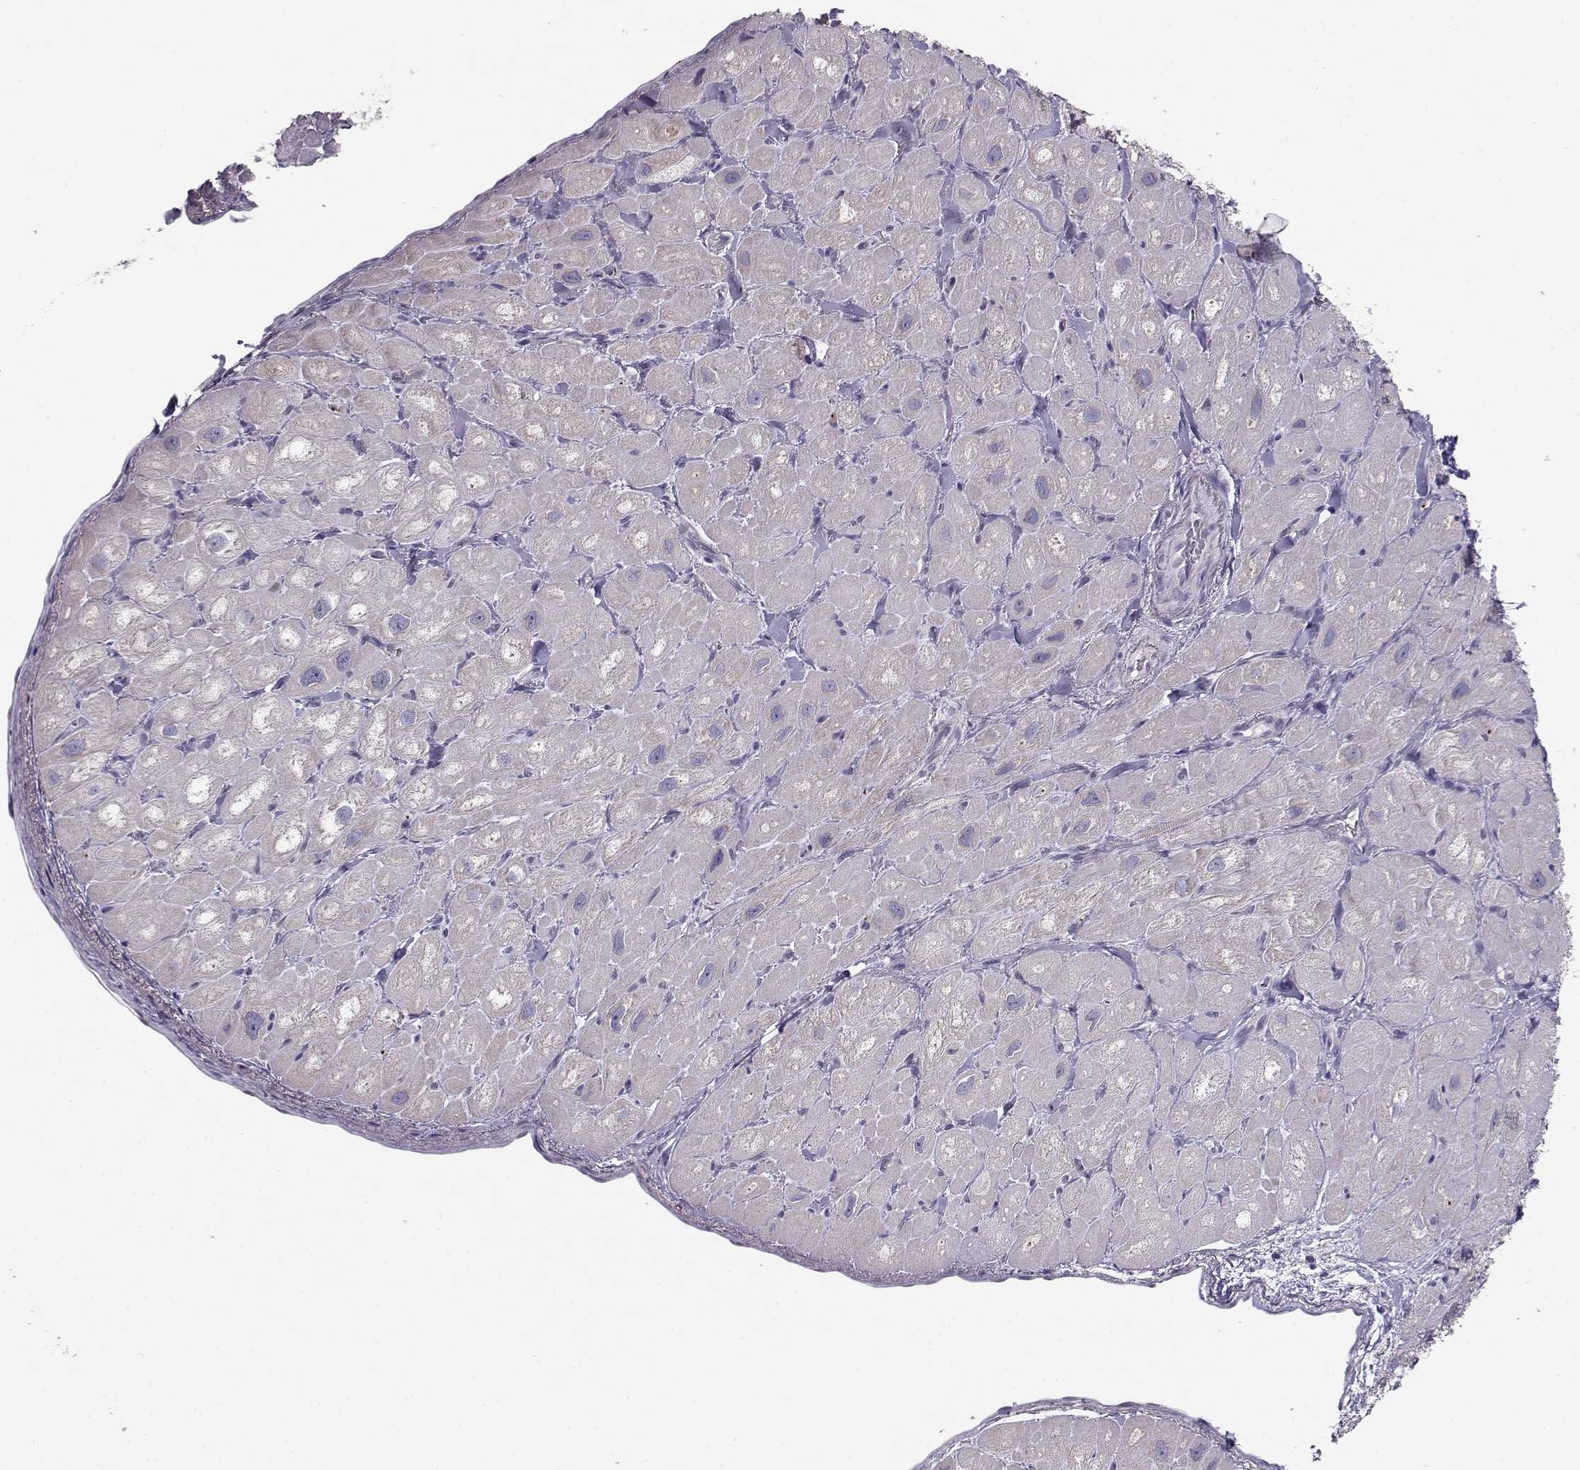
{"staining": {"intensity": "negative", "quantity": "none", "location": "none"}, "tissue": "heart muscle", "cell_type": "Cardiomyocytes", "image_type": "normal", "snomed": [{"axis": "morphology", "description": "Normal tissue, NOS"}, {"axis": "topography", "description": "Heart"}], "caption": "High magnification brightfield microscopy of benign heart muscle stained with DAB (brown) and counterstained with hematoxylin (blue): cardiomyocytes show no significant staining. (DAB IHC, high magnification).", "gene": "KLF17", "patient": {"sex": "male", "age": 60}}